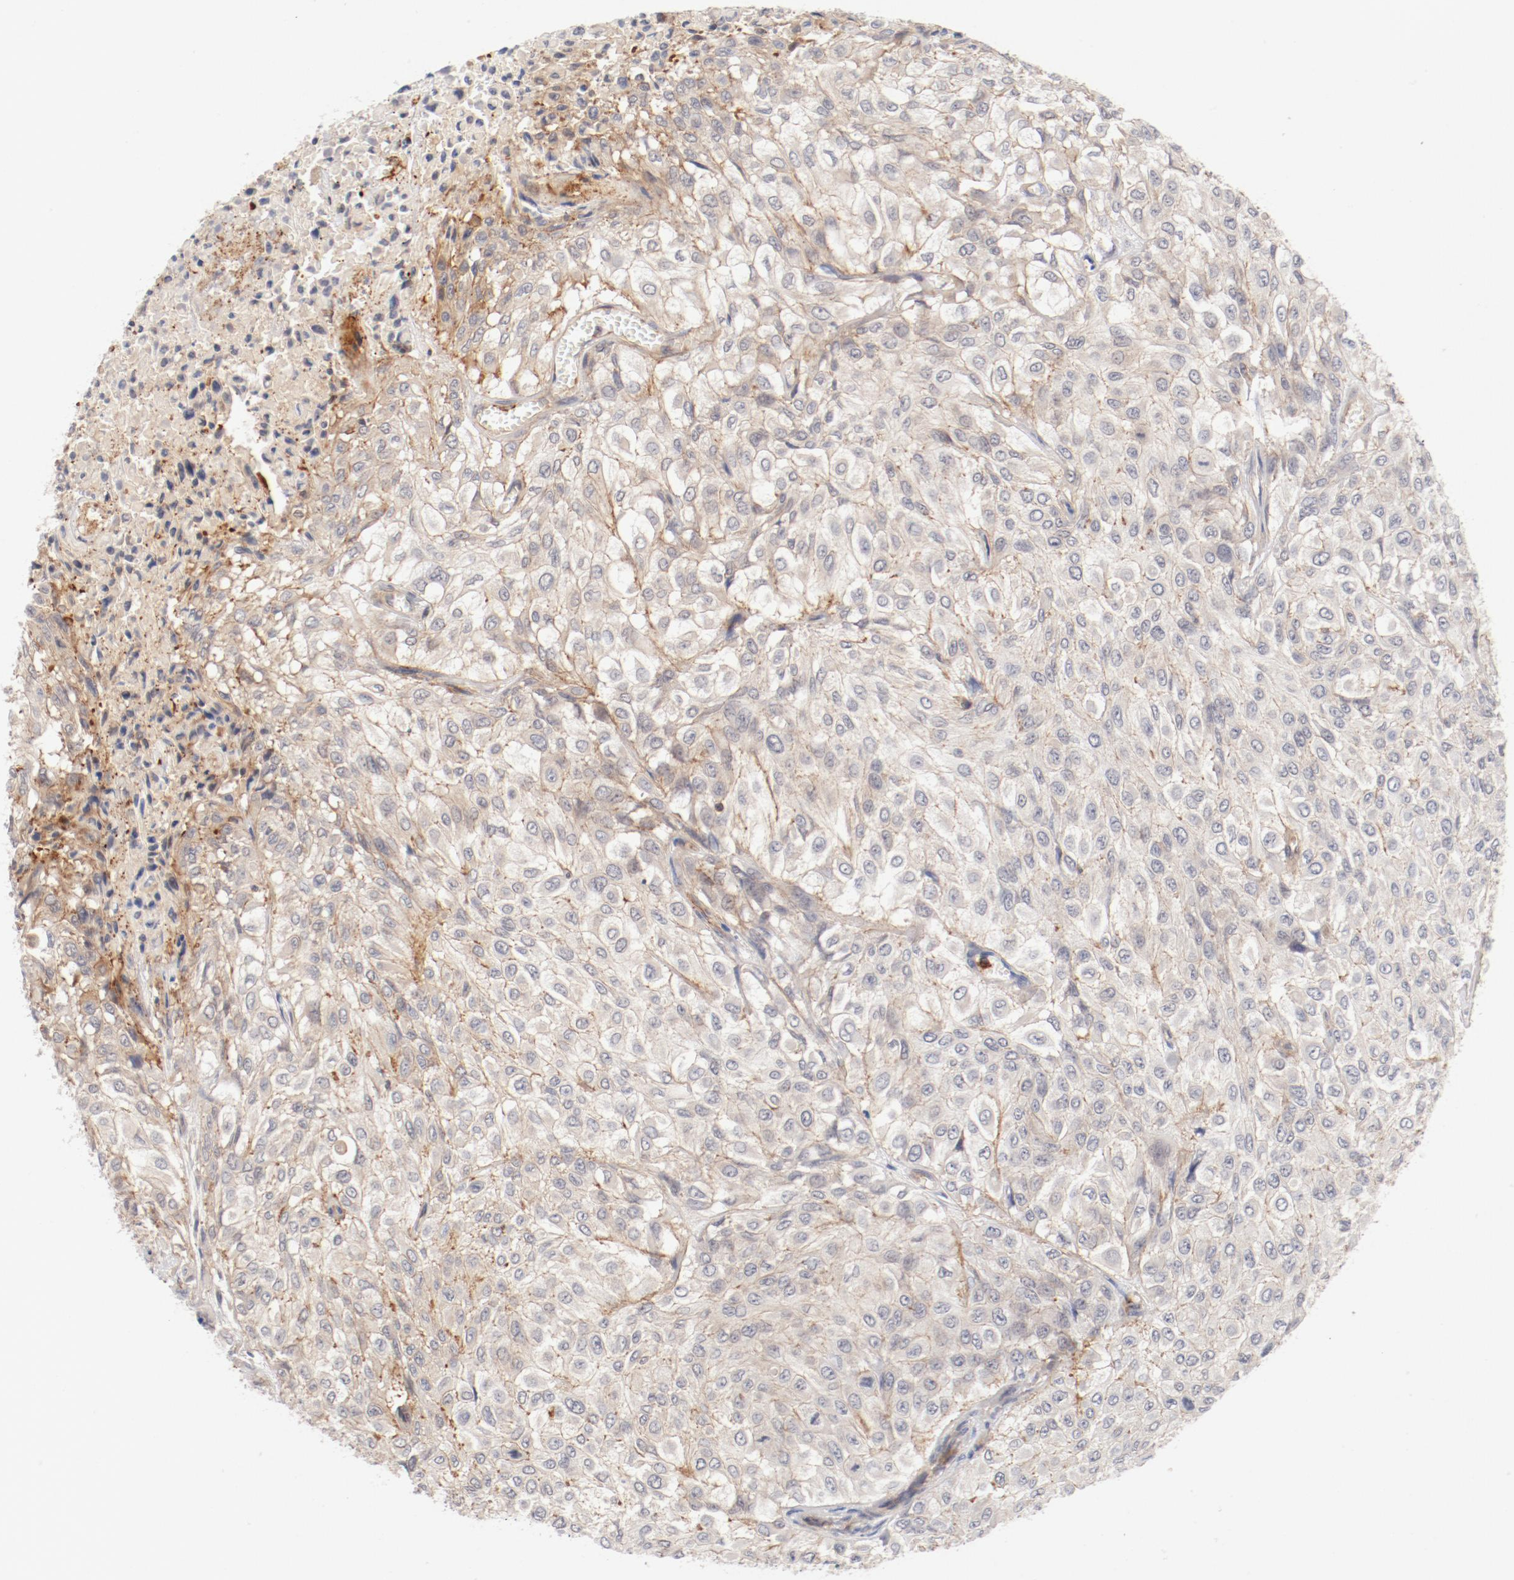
{"staining": {"intensity": "moderate", "quantity": "25%-75%", "location": "cytoplasmic/membranous"}, "tissue": "urothelial cancer", "cell_type": "Tumor cells", "image_type": "cancer", "snomed": [{"axis": "morphology", "description": "Urothelial carcinoma, High grade"}, {"axis": "topography", "description": "Urinary bladder"}], "caption": "A histopathology image showing moderate cytoplasmic/membranous expression in approximately 25%-75% of tumor cells in high-grade urothelial carcinoma, as visualized by brown immunohistochemical staining.", "gene": "ZNF267", "patient": {"sex": "male", "age": 57}}